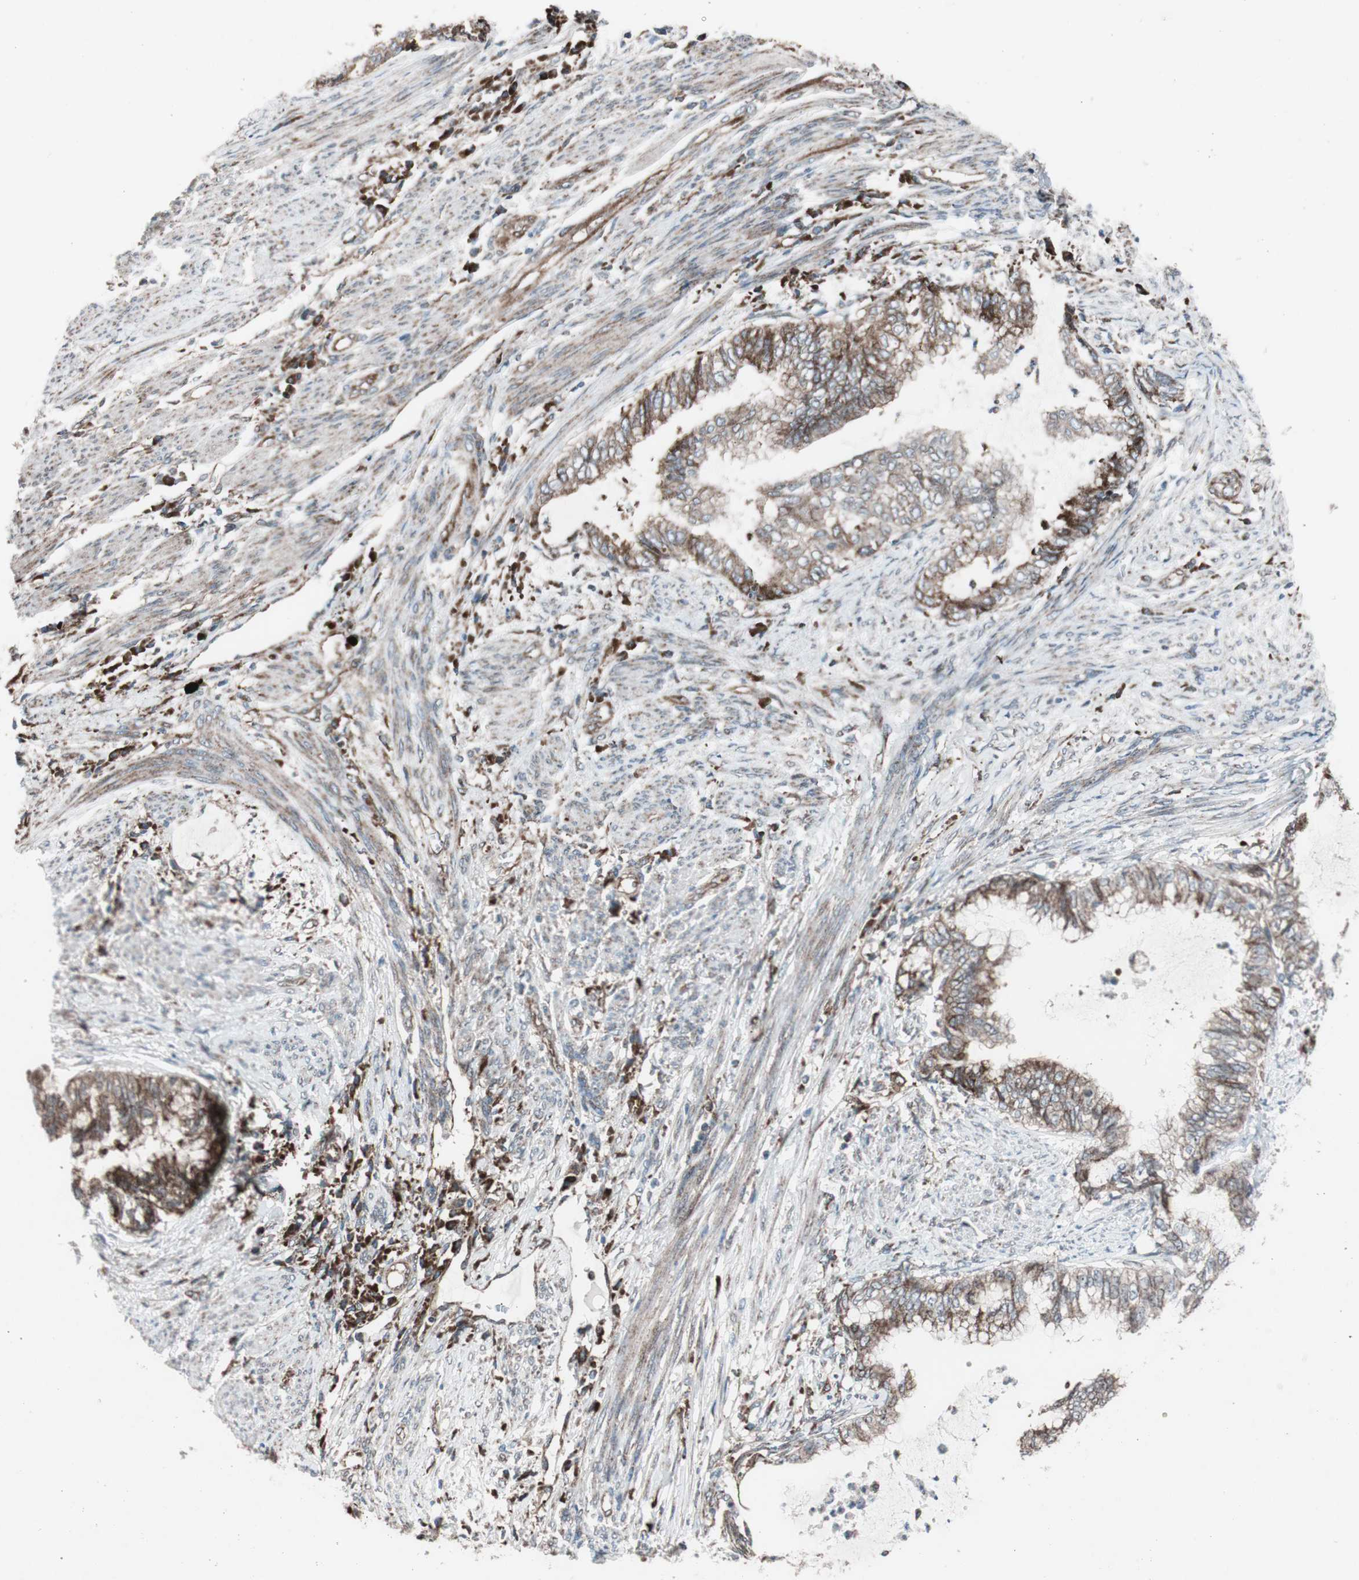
{"staining": {"intensity": "moderate", "quantity": ">75%", "location": "cytoplasmic/membranous"}, "tissue": "endometrial cancer", "cell_type": "Tumor cells", "image_type": "cancer", "snomed": [{"axis": "morphology", "description": "Adenocarcinoma, NOS"}, {"axis": "topography", "description": "Endometrium"}], "caption": "IHC histopathology image of adenocarcinoma (endometrial) stained for a protein (brown), which demonstrates medium levels of moderate cytoplasmic/membranous expression in approximately >75% of tumor cells.", "gene": "CCL14", "patient": {"sex": "female", "age": 79}}